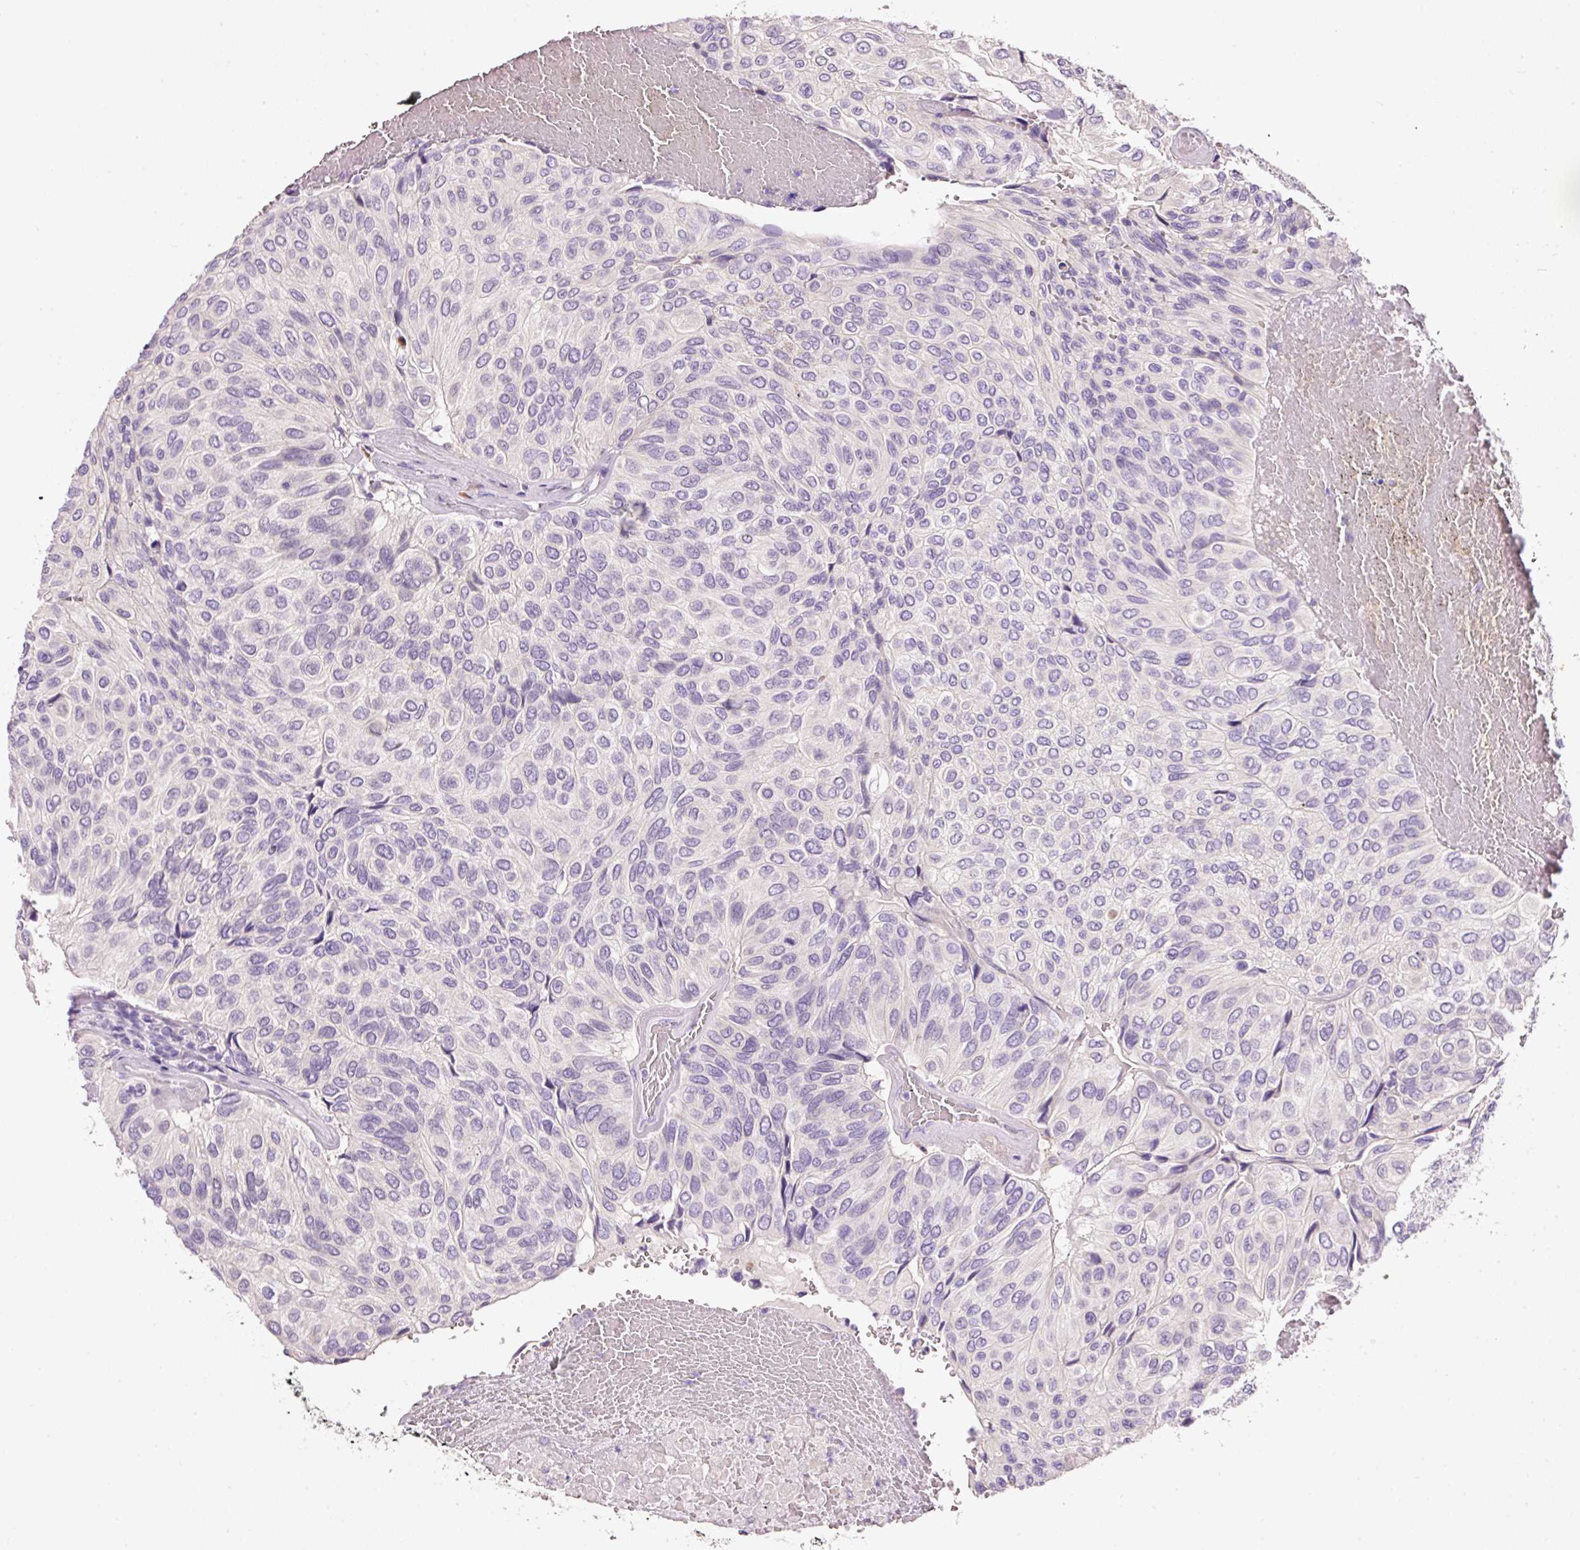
{"staining": {"intensity": "negative", "quantity": "none", "location": "none"}, "tissue": "urothelial cancer", "cell_type": "Tumor cells", "image_type": "cancer", "snomed": [{"axis": "morphology", "description": "Urothelial carcinoma, High grade"}, {"axis": "topography", "description": "Urinary bladder"}], "caption": "Urothelial cancer was stained to show a protein in brown. There is no significant expression in tumor cells.", "gene": "TENT5C", "patient": {"sex": "male", "age": 66}}